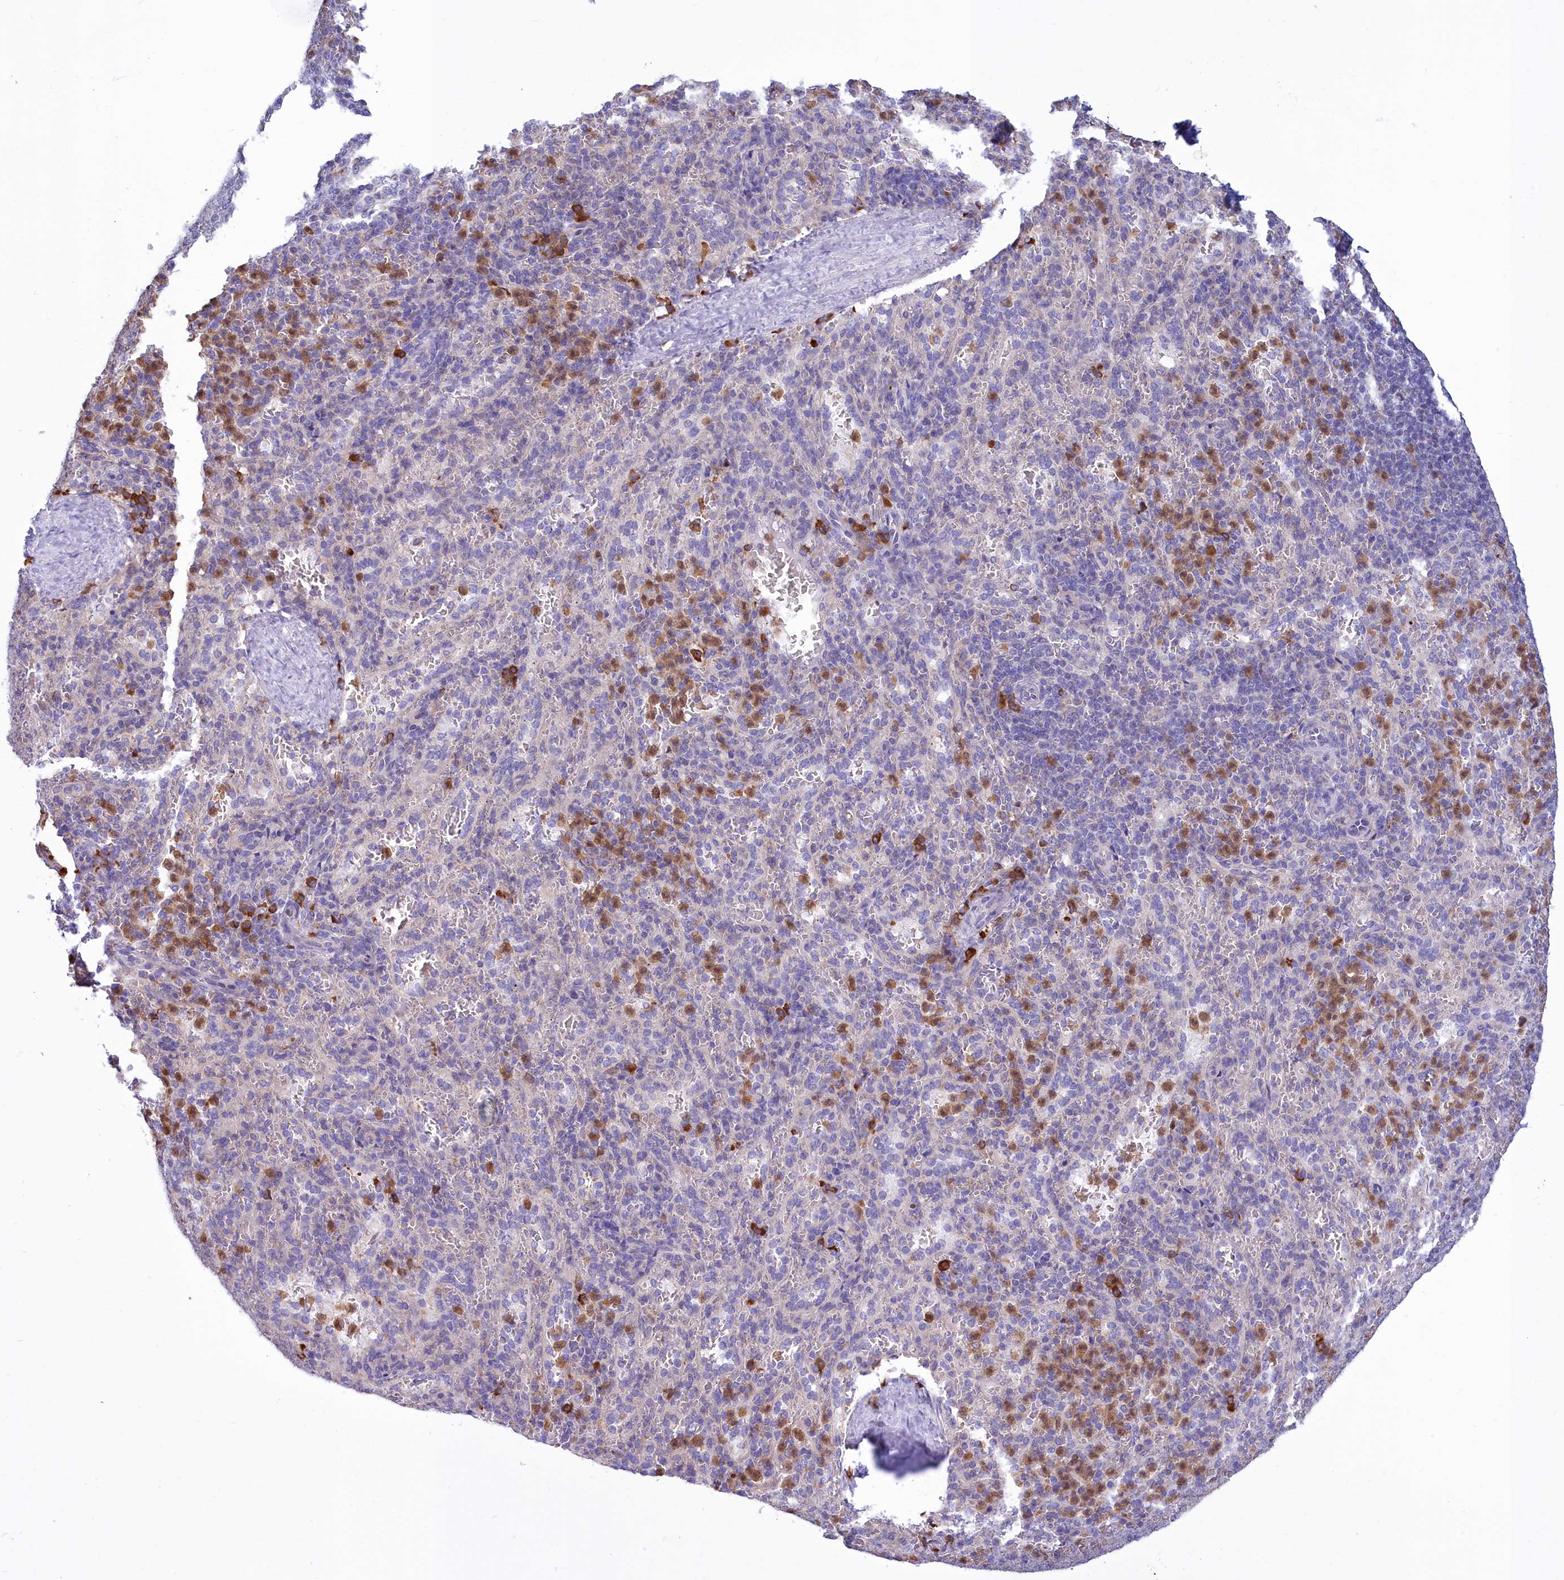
{"staining": {"intensity": "strong", "quantity": "<25%", "location": "cytoplasmic/membranous"}, "tissue": "spleen", "cell_type": "Cells in red pulp", "image_type": "normal", "snomed": [{"axis": "morphology", "description": "Normal tissue, NOS"}, {"axis": "topography", "description": "Spleen"}], "caption": "The immunohistochemical stain shows strong cytoplasmic/membranous staining in cells in red pulp of normal spleen. (Stains: DAB in brown, nuclei in blue, Microscopy: brightfield microscopy at high magnification).", "gene": "HM13", "patient": {"sex": "female", "age": 21}}